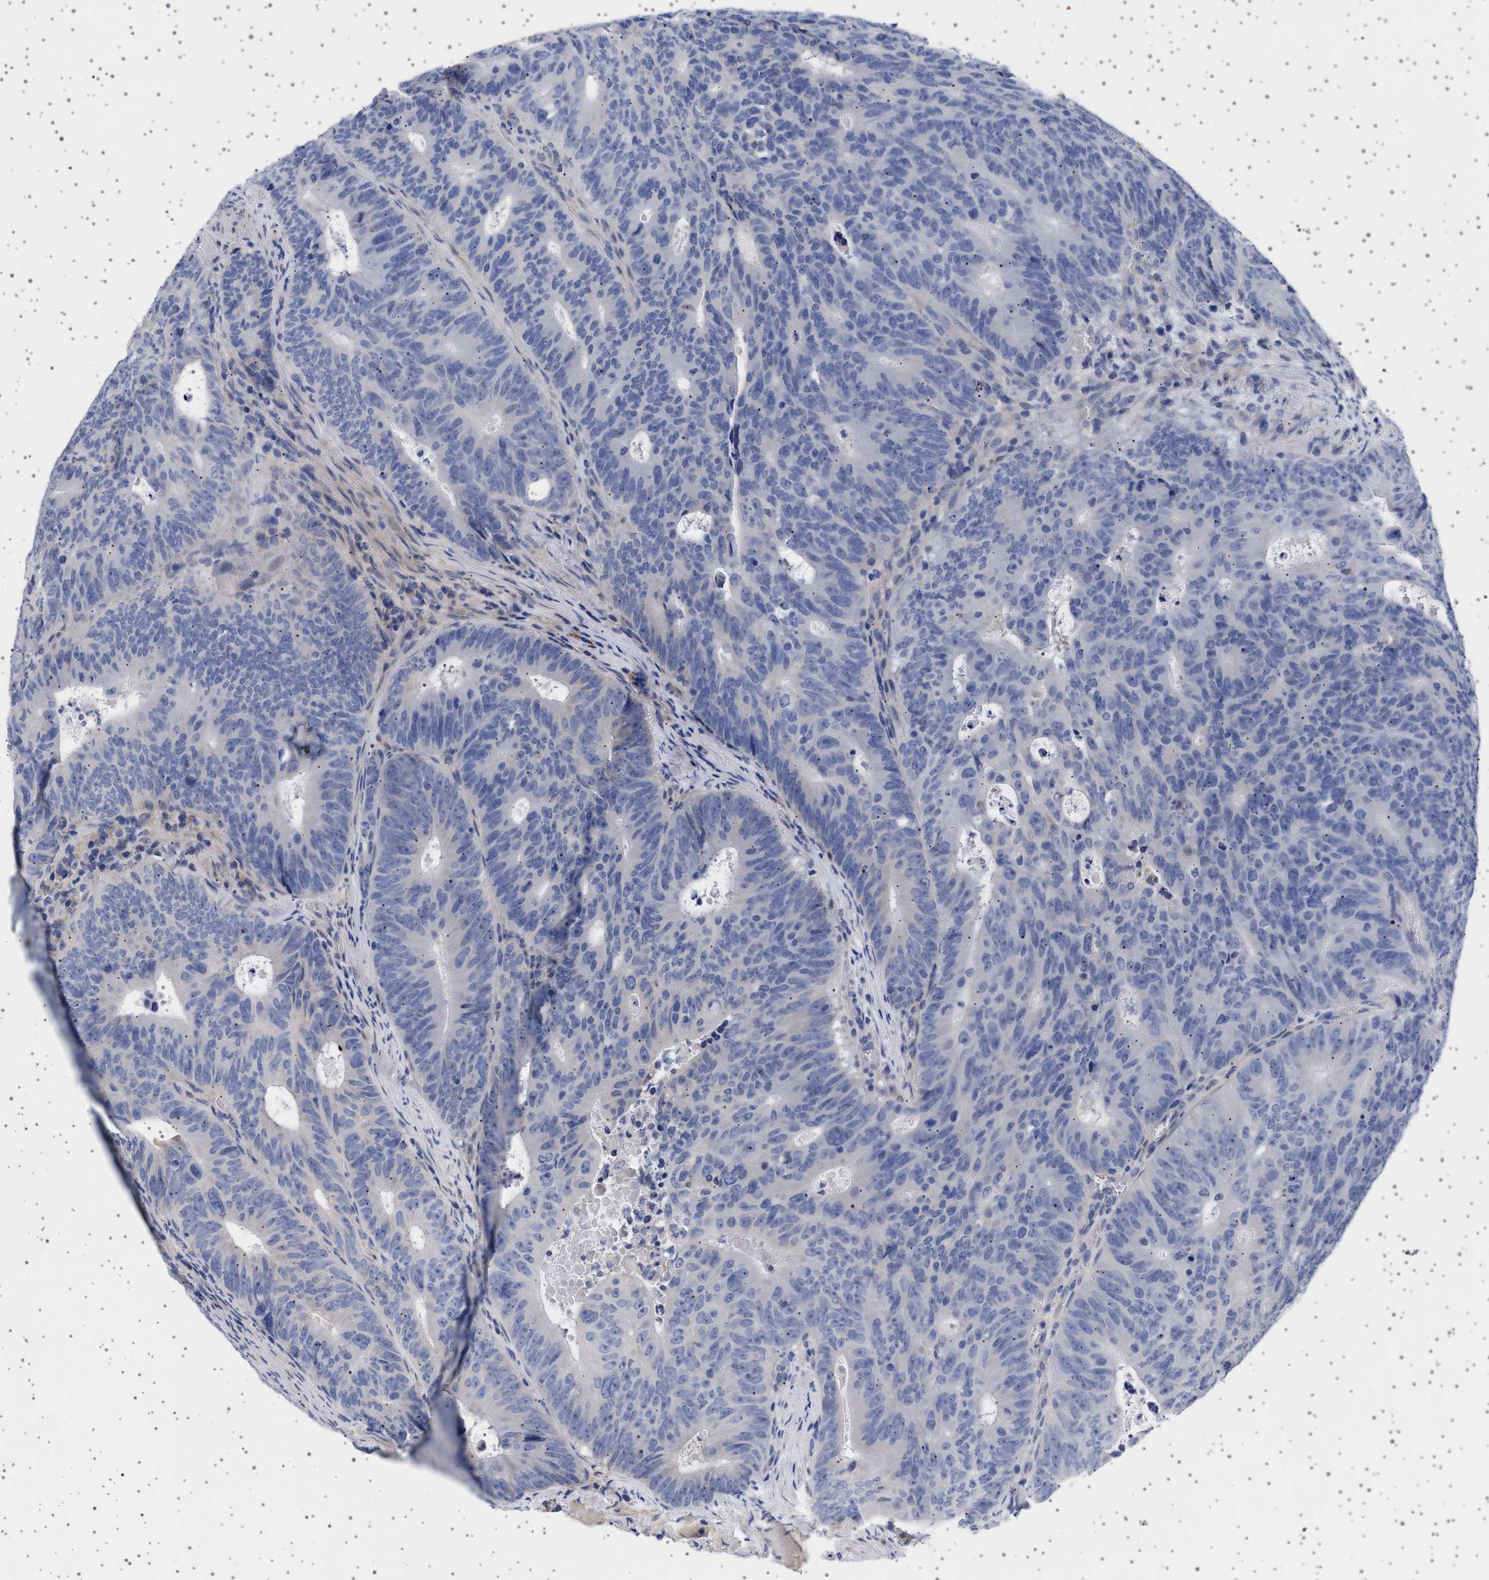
{"staining": {"intensity": "negative", "quantity": "none", "location": "none"}, "tissue": "colorectal cancer", "cell_type": "Tumor cells", "image_type": "cancer", "snomed": [{"axis": "morphology", "description": "Adenocarcinoma, NOS"}, {"axis": "topography", "description": "Colon"}], "caption": "The immunohistochemistry (IHC) photomicrograph has no significant positivity in tumor cells of colorectal adenocarcinoma tissue.", "gene": "TRMT10B", "patient": {"sex": "male", "age": 87}}